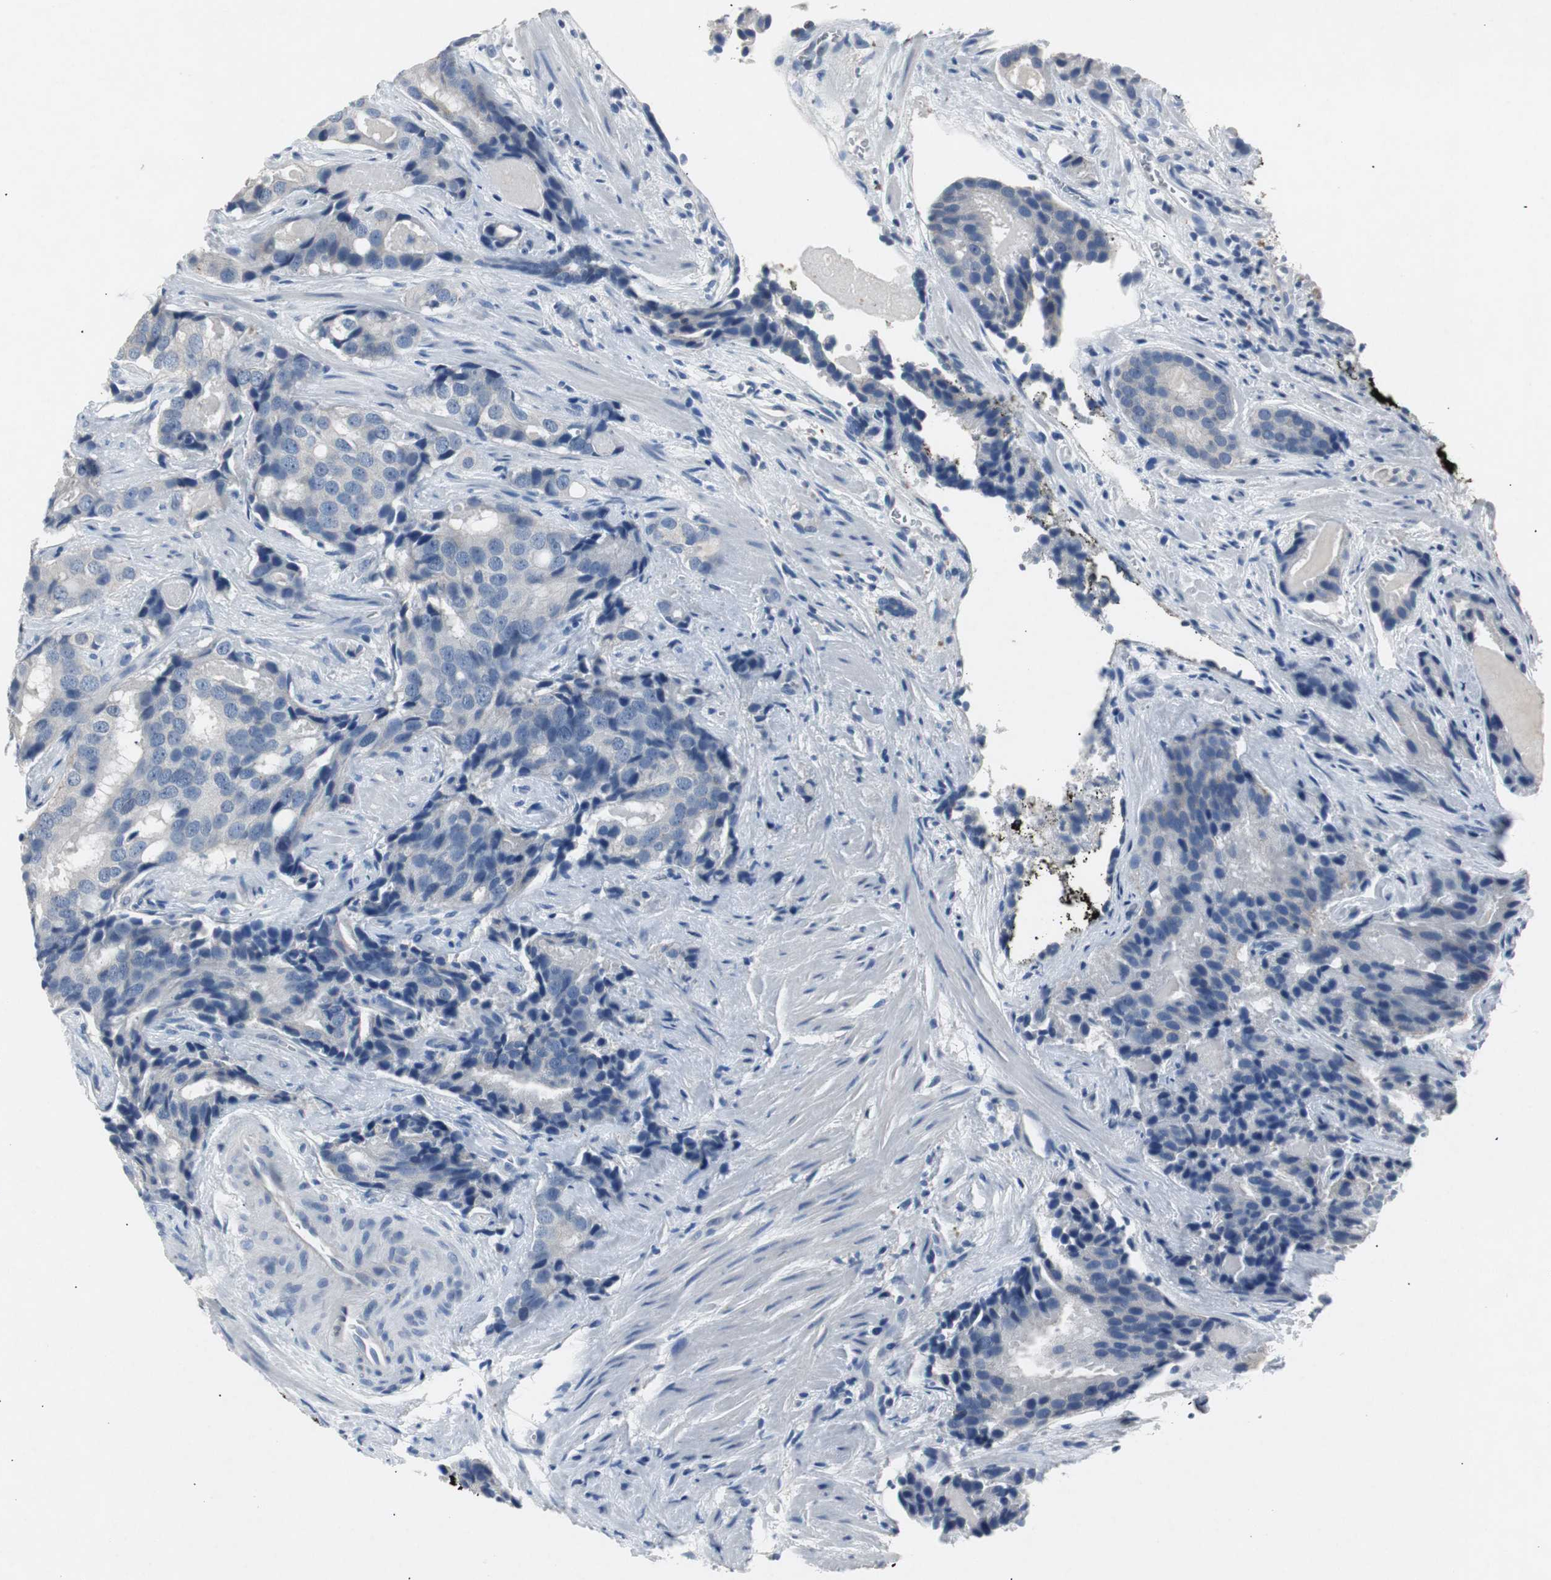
{"staining": {"intensity": "weak", "quantity": ">75%", "location": "cytoplasmic/membranous"}, "tissue": "prostate cancer", "cell_type": "Tumor cells", "image_type": "cancer", "snomed": [{"axis": "morphology", "description": "Adenocarcinoma, High grade"}, {"axis": "topography", "description": "Prostate"}], "caption": "Prostate cancer was stained to show a protein in brown. There is low levels of weak cytoplasmic/membranous positivity in approximately >75% of tumor cells.", "gene": "LRP2", "patient": {"sex": "male", "age": 58}}